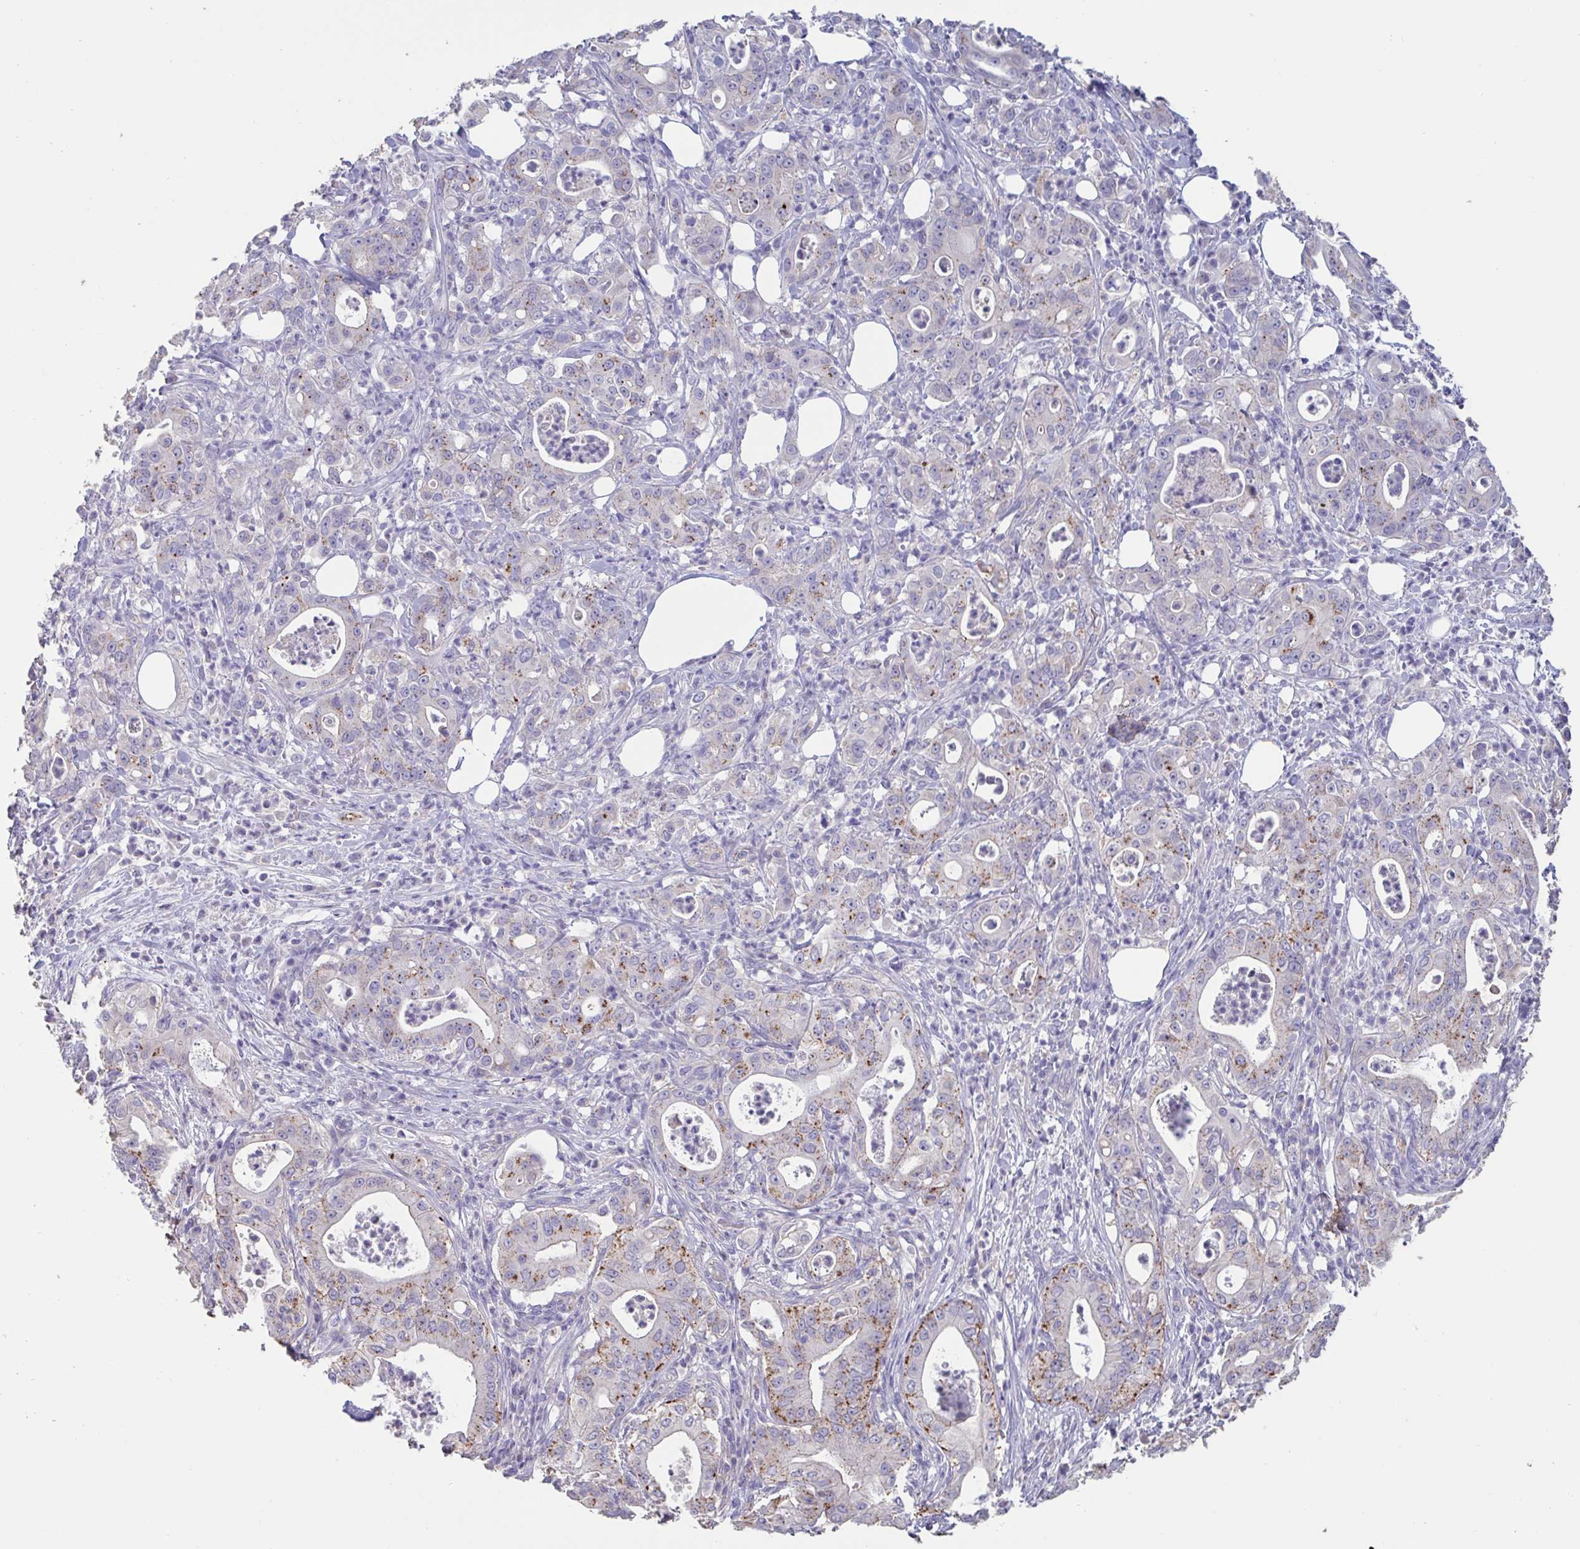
{"staining": {"intensity": "moderate", "quantity": "25%-75%", "location": "cytoplasmic/membranous"}, "tissue": "pancreatic cancer", "cell_type": "Tumor cells", "image_type": "cancer", "snomed": [{"axis": "morphology", "description": "Adenocarcinoma, NOS"}, {"axis": "topography", "description": "Pancreas"}], "caption": "Pancreatic cancer stained for a protein (brown) reveals moderate cytoplasmic/membranous positive expression in approximately 25%-75% of tumor cells.", "gene": "CHMP5", "patient": {"sex": "male", "age": 71}}